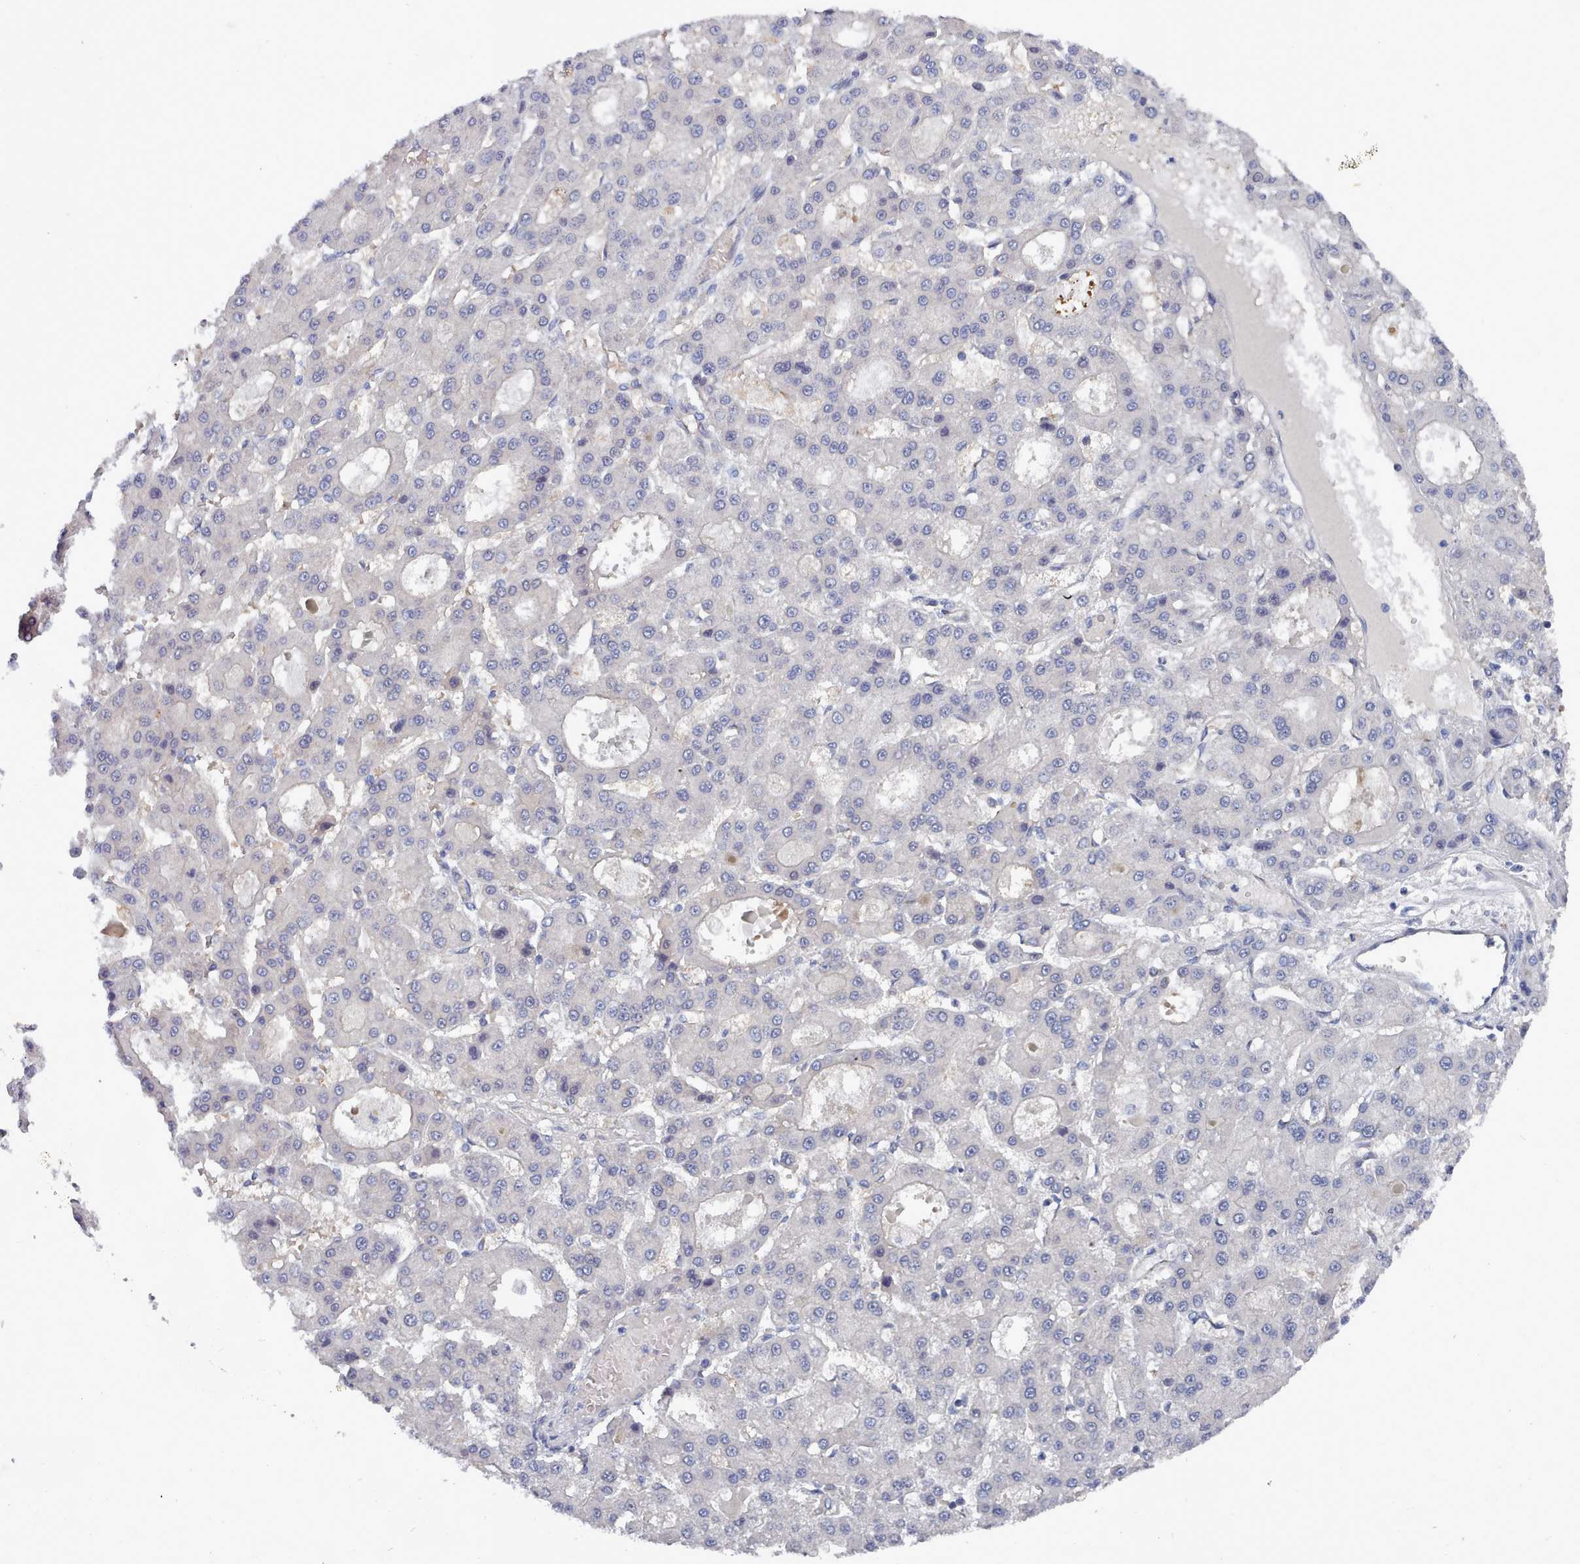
{"staining": {"intensity": "negative", "quantity": "none", "location": "none"}, "tissue": "liver cancer", "cell_type": "Tumor cells", "image_type": "cancer", "snomed": [{"axis": "morphology", "description": "Carcinoma, Hepatocellular, NOS"}, {"axis": "topography", "description": "Liver"}], "caption": "Immunohistochemistry histopathology image of liver cancer stained for a protein (brown), which displays no expression in tumor cells.", "gene": "PDE4C", "patient": {"sex": "male", "age": 70}}